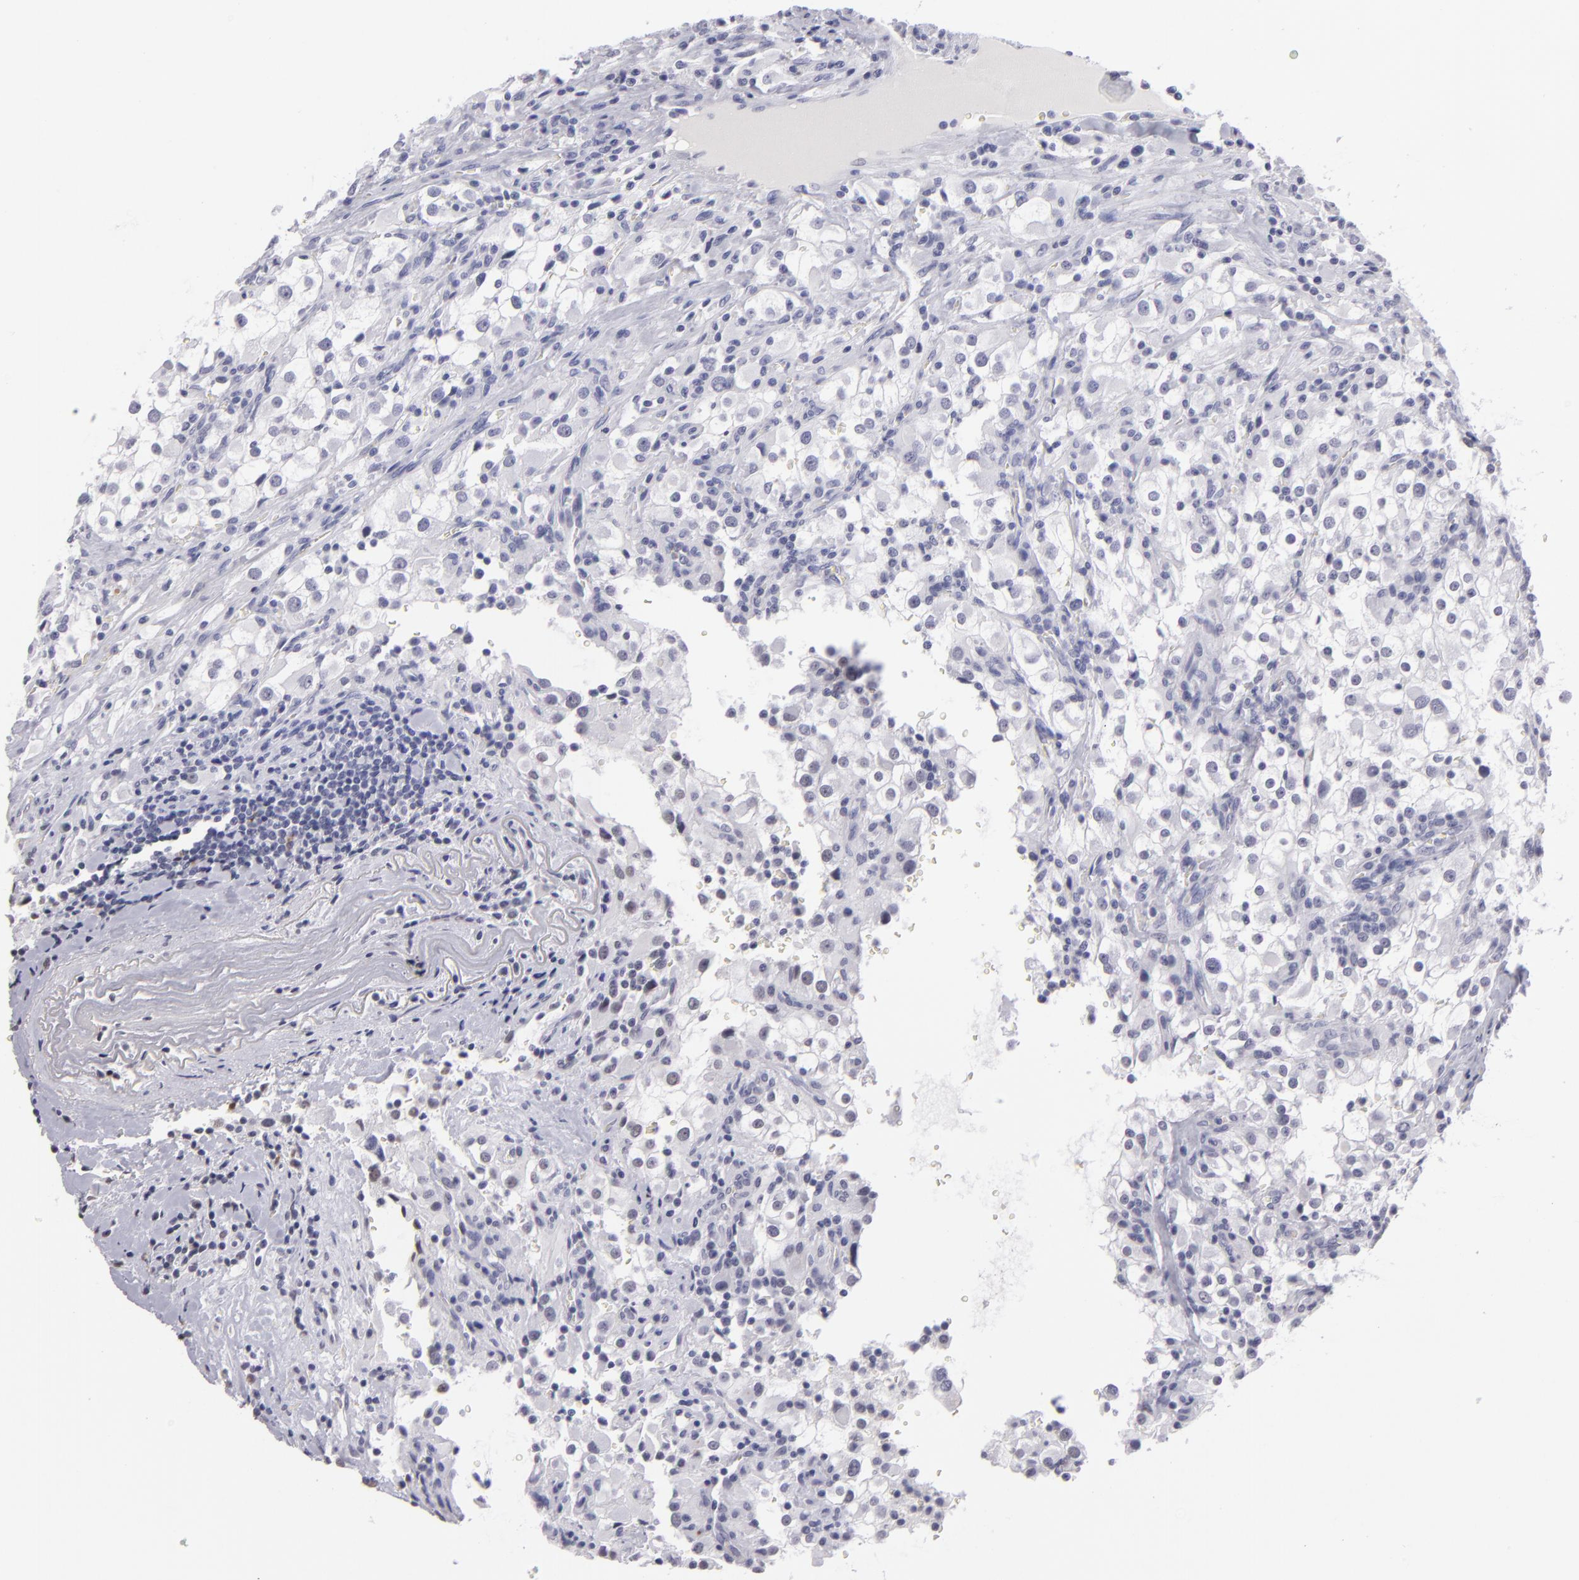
{"staining": {"intensity": "weak", "quantity": ">75%", "location": "nuclear"}, "tissue": "renal cancer", "cell_type": "Tumor cells", "image_type": "cancer", "snomed": [{"axis": "morphology", "description": "Adenocarcinoma, NOS"}, {"axis": "topography", "description": "Kidney"}], "caption": "DAB immunohistochemical staining of adenocarcinoma (renal) exhibits weak nuclear protein expression in approximately >75% of tumor cells.", "gene": "INTS6", "patient": {"sex": "female", "age": 52}}